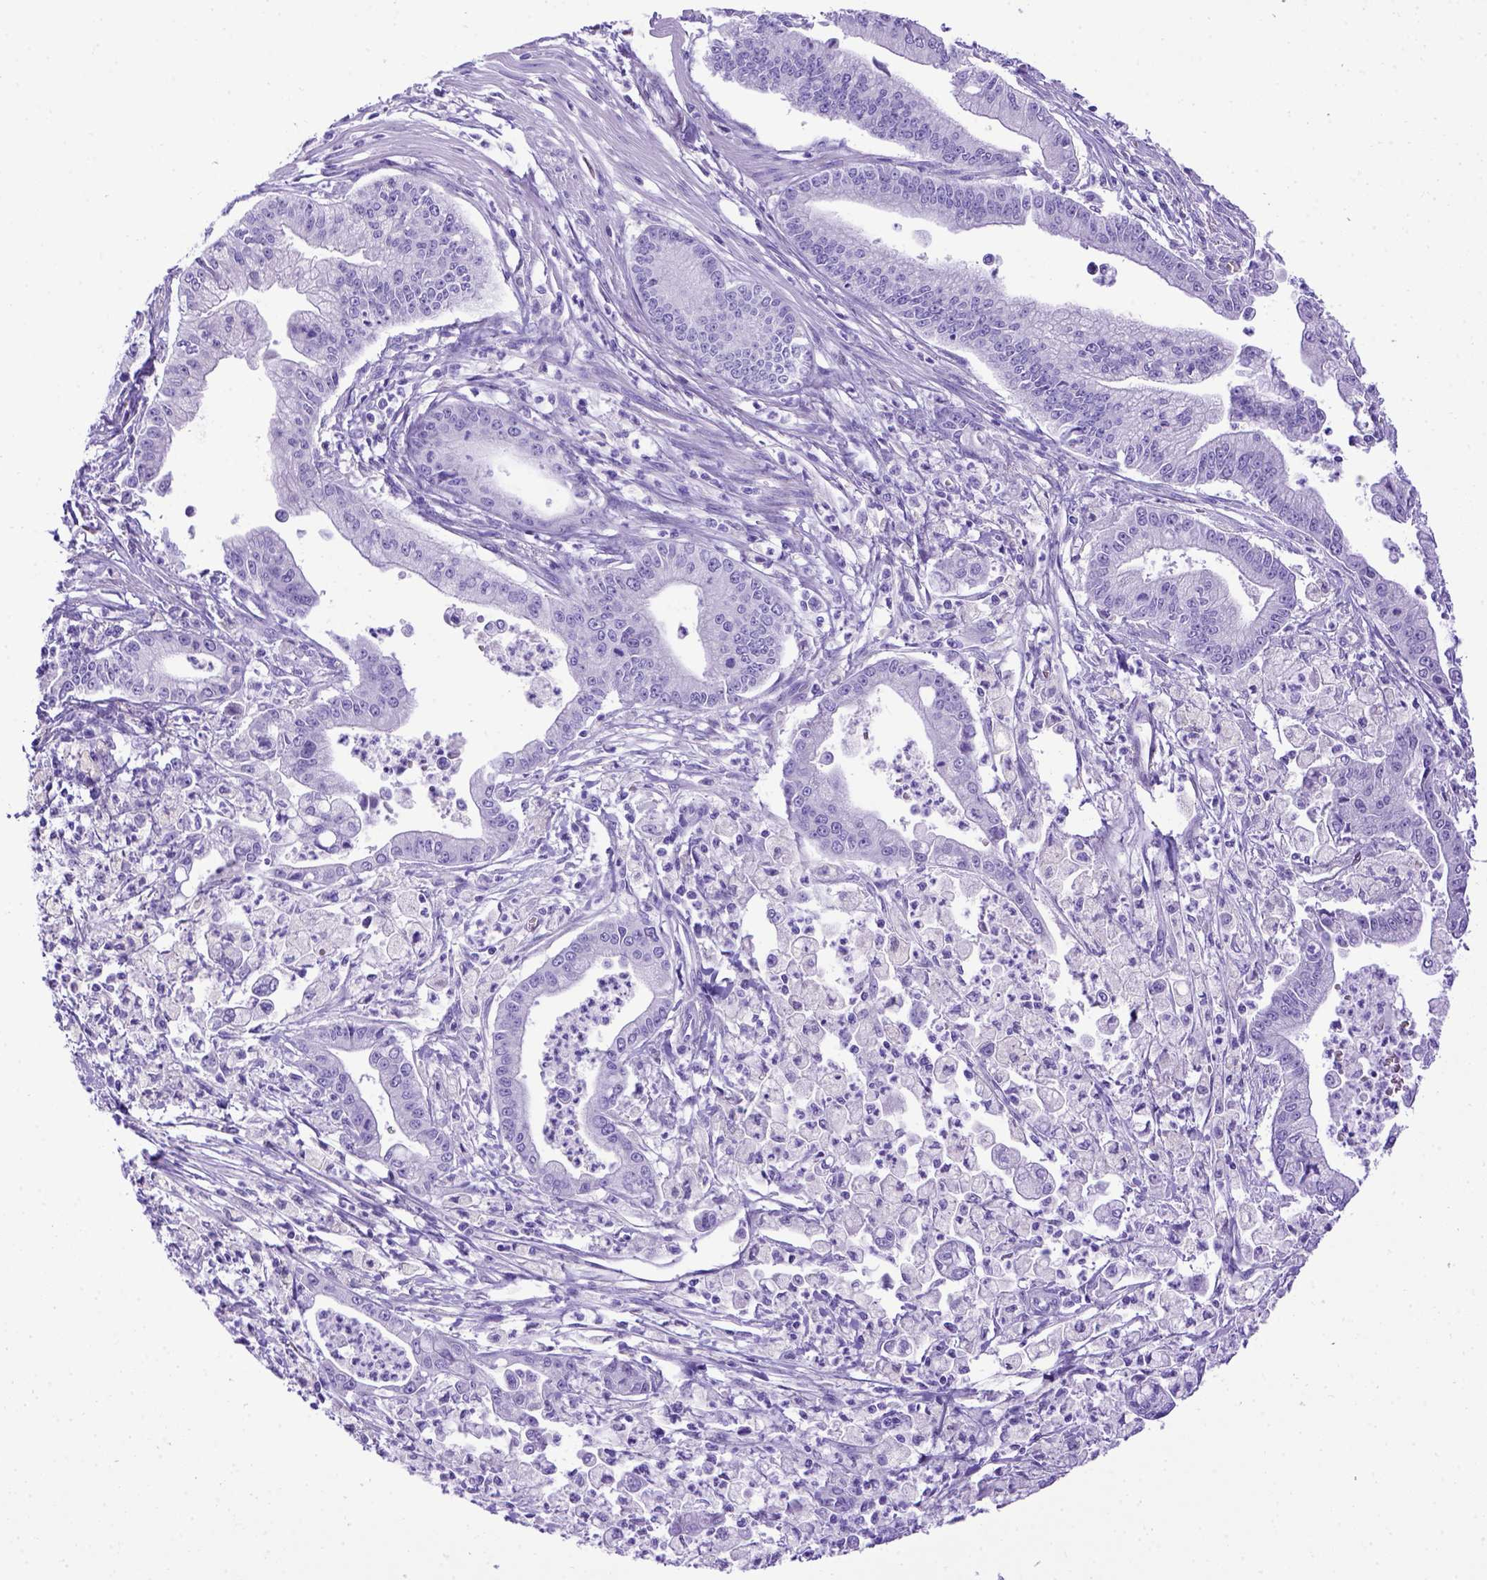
{"staining": {"intensity": "negative", "quantity": "none", "location": "none"}, "tissue": "pancreatic cancer", "cell_type": "Tumor cells", "image_type": "cancer", "snomed": [{"axis": "morphology", "description": "Adenocarcinoma, NOS"}, {"axis": "topography", "description": "Pancreas"}], "caption": "This is an IHC histopathology image of pancreatic adenocarcinoma. There is no positivity in tumor cells.", "gene": "MEOX2", "patient": {"sex": "female", "age": 65}}